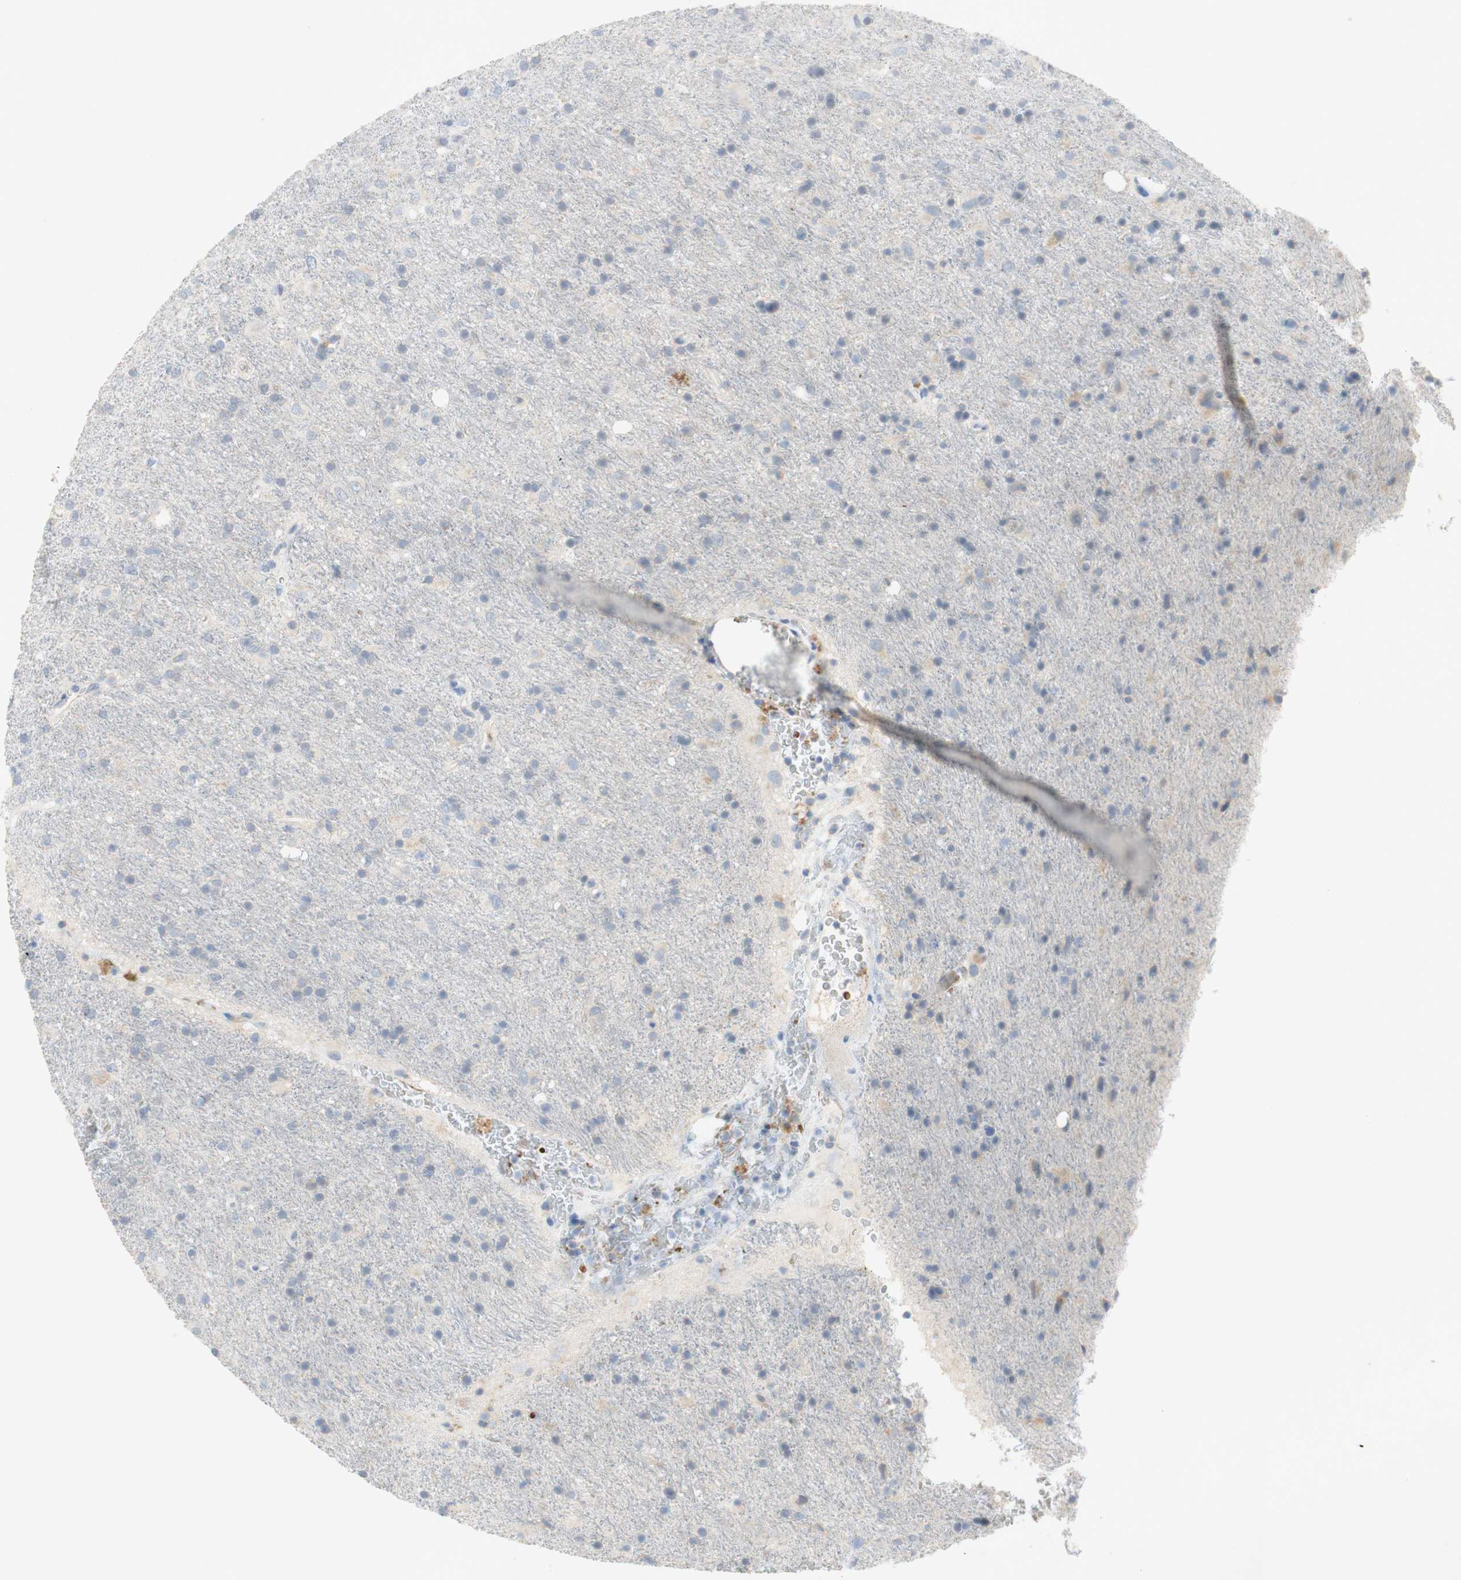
{"staining": {"intensity": "negative", "quantity": "none", "location": "none"}, "tissue": "glioma", "cell_type": "Tumor cells", "image_type": "cancer", "snomed": [{"axis": "morphology", "description": "Glioma, malignant, Low grade"}, {"axis": "topography", "description": "Brain"}], "caption": "The IHC image has no significant expression in tumor cells of glioma tissue.", "gene": "EPO", "patient": {"sex": "male", "age": 77}}